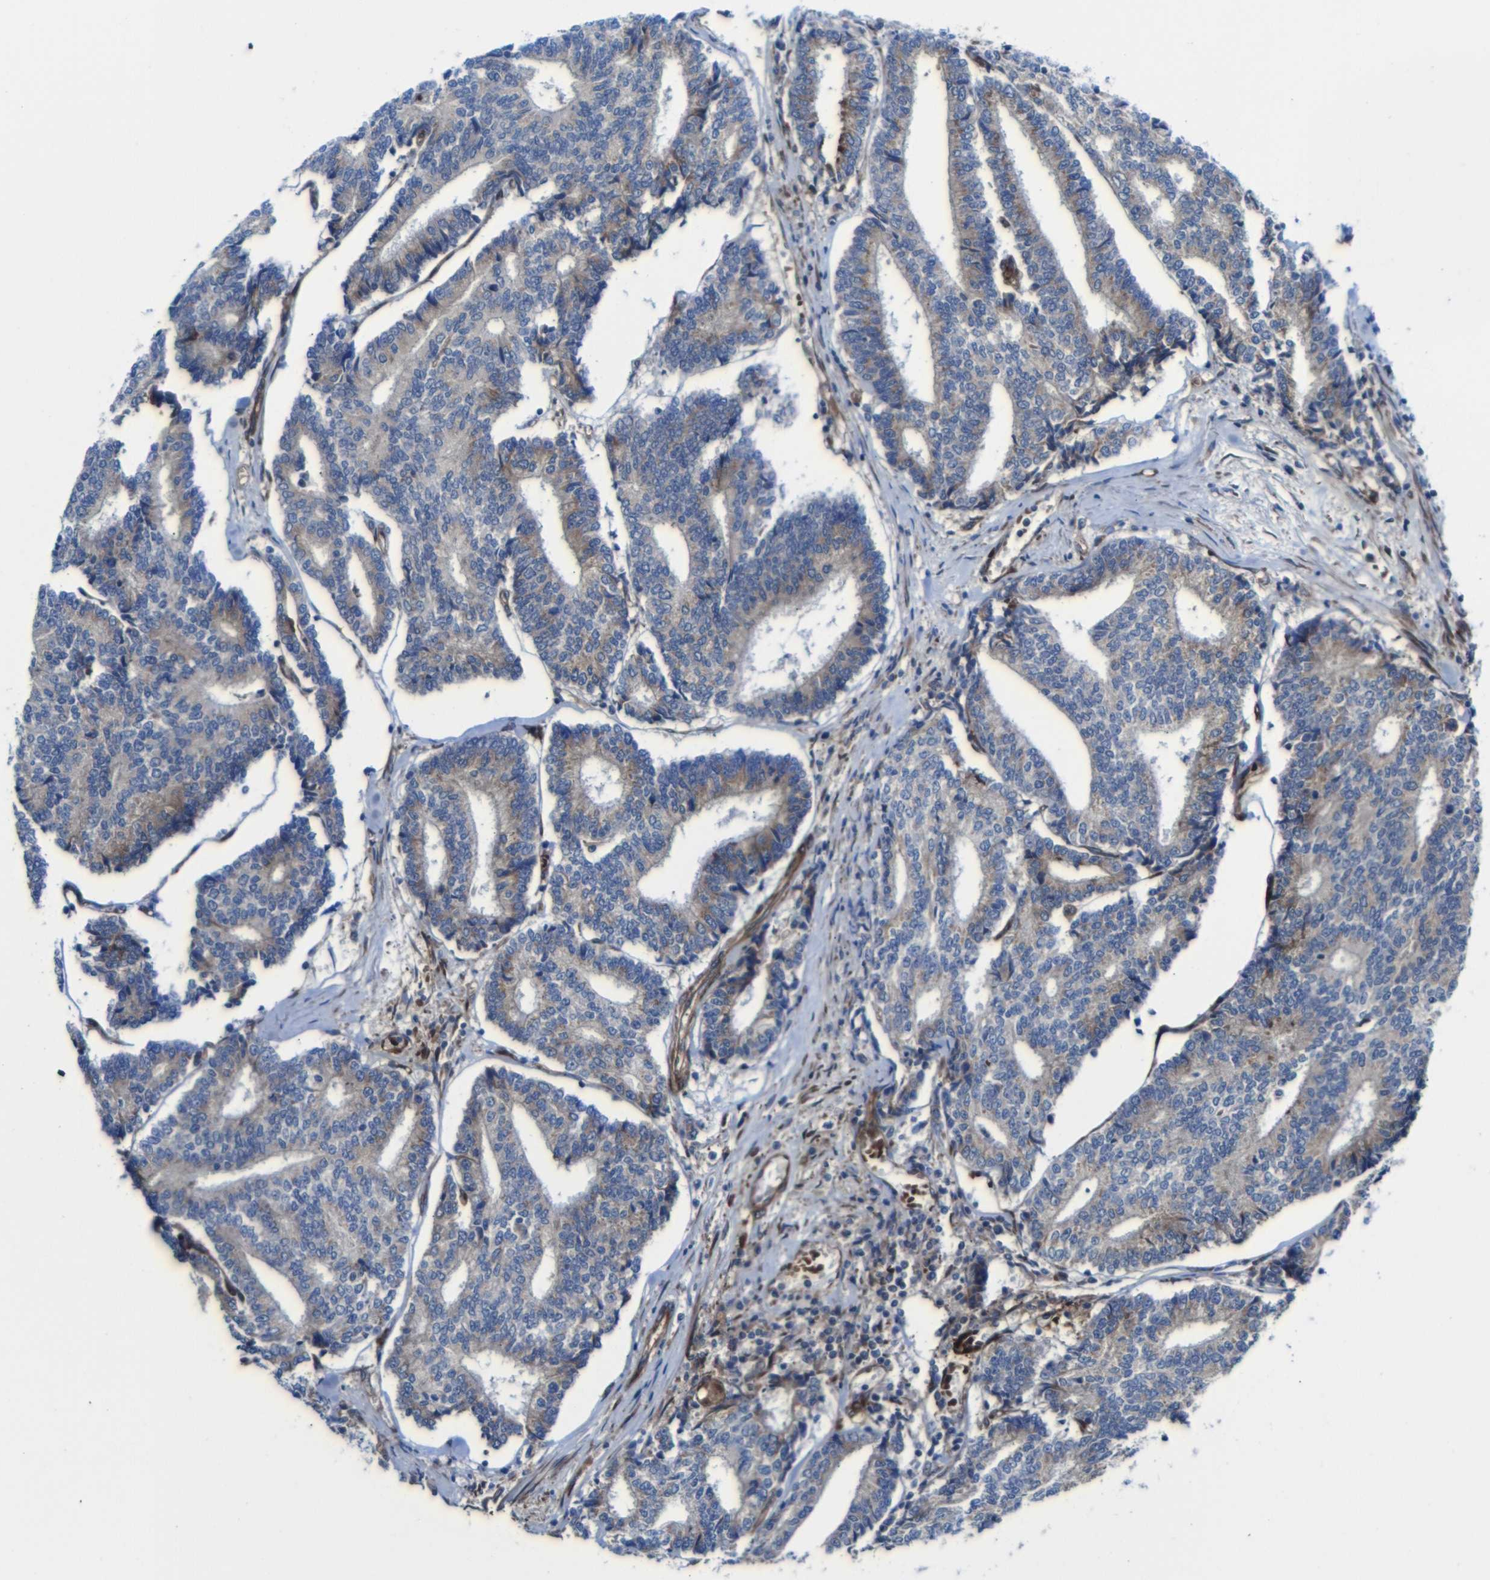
{"staining": {"intensity": "moderate", "quantity": "<25%", "location": "cytoplasmic/membranous"}, "tissue": "prostate cancer", "cell_type": "Tumor cells", "image_type": "cancer", "snomed": [{"axis": "morphology", "description": "Normal tissue, NOS"}, {"axis": "morphology", "description": "Adenocarcinoma, High grade"}, {"axis": "topography", "description": "Prostate"}, {"axis": "topography", "description": "Seminal veicle"}], "caption": "Human prostate adenocarcinoma (high-grade) stained for a protein (brown) exhibits moderate cytoplasmic/membranous positive expression in approximately <25% of tumor cells.", "gene": "PARP14", "patient": {"sex": "male", "age": 55}}